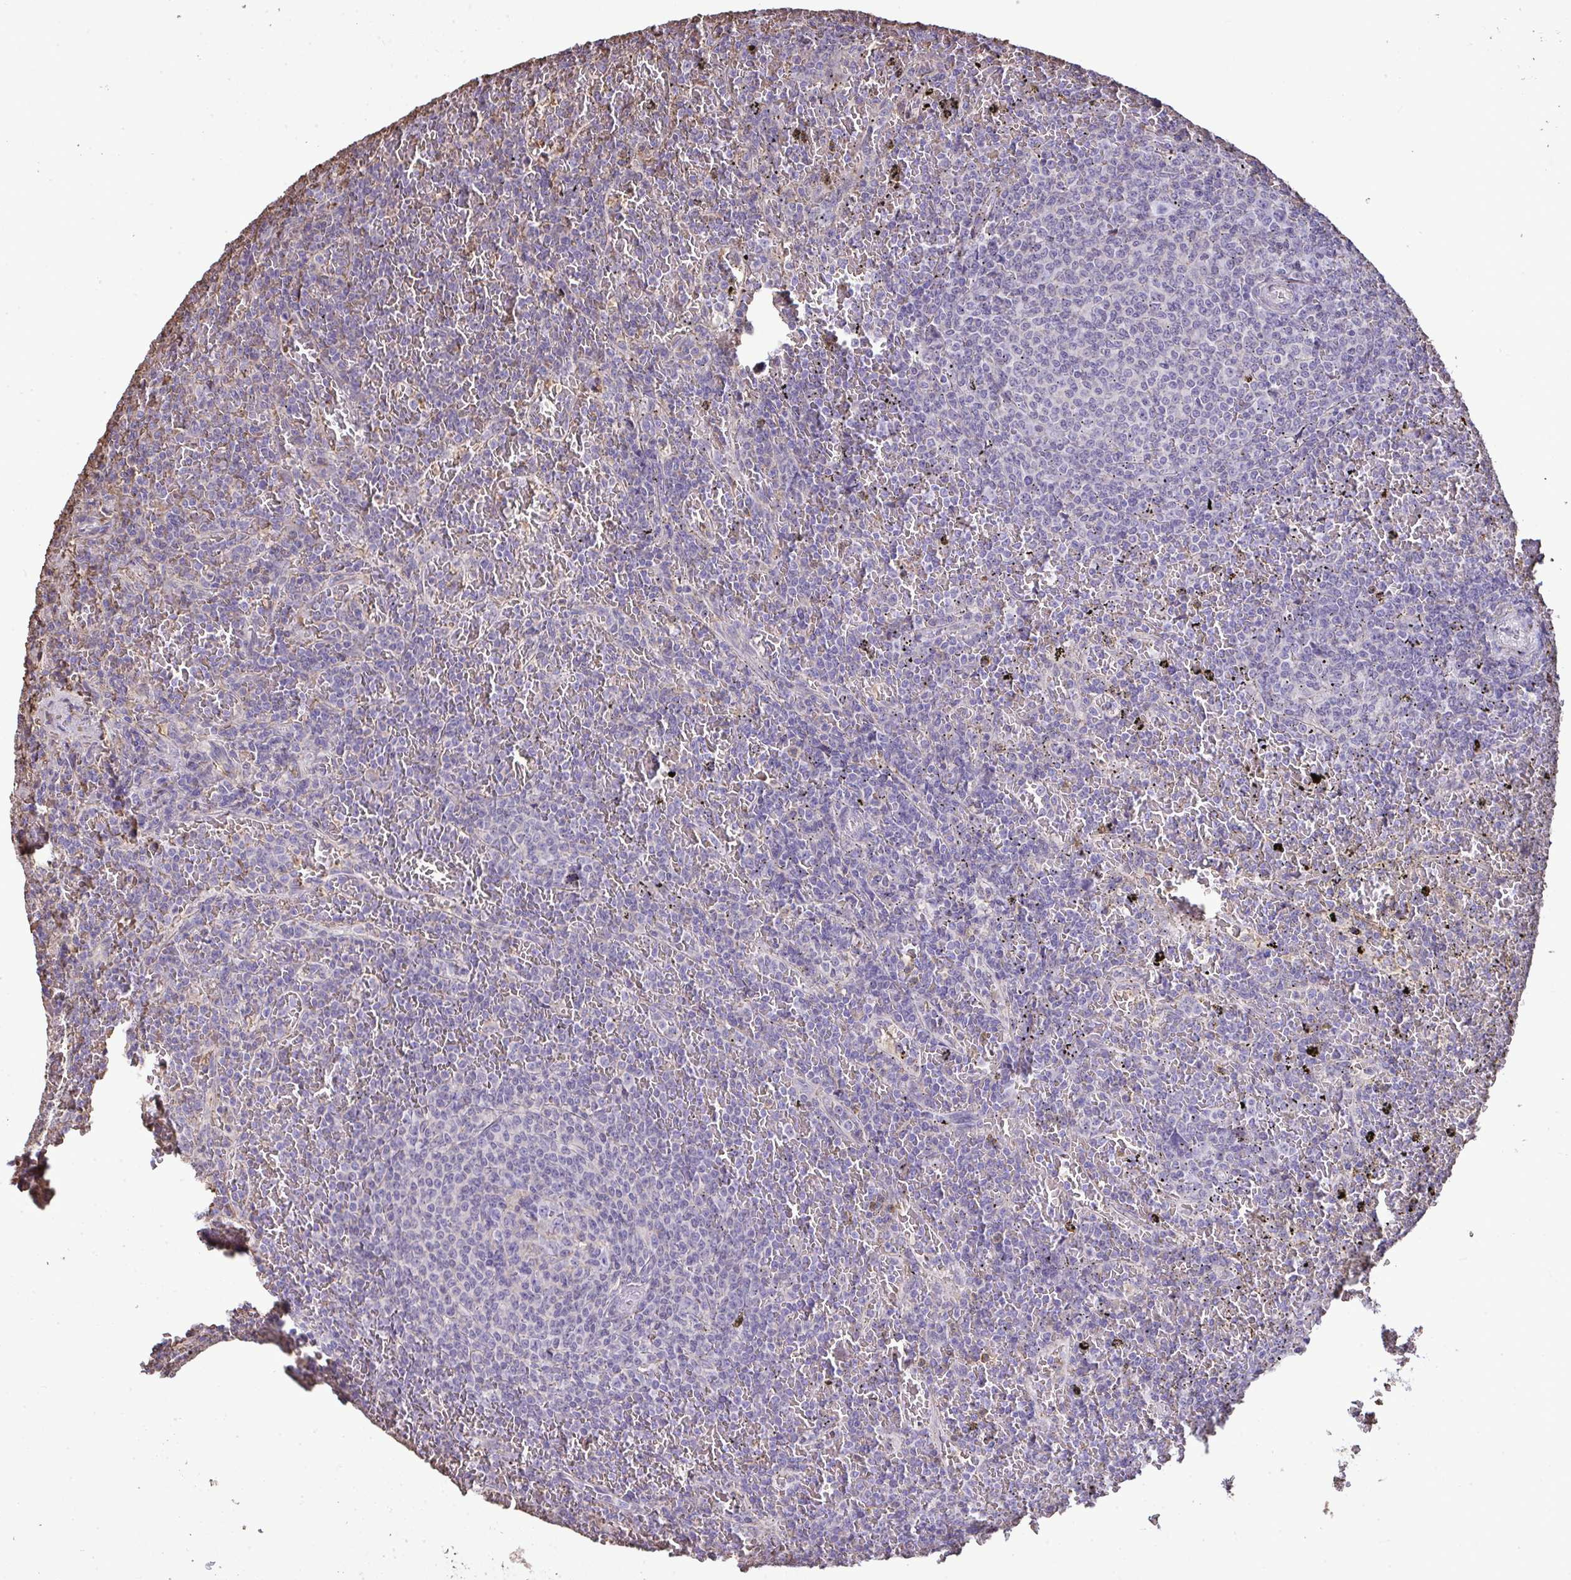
{"staining": {"intensity": "negative", "quantity": "none", "location": "none"}, "tissue": "lymphoma", "cell_type": "Tumor cells", "image_type": "cancer", "snomed": [{"axis": "morphology", "description": "Malignant lymphoma, non-Hodgkin's type, Low grade"}, {"axis": "topography", "description": "Spleen"}], "caption": "Lymphoma was stained to show a protein in brown. There is no significant expression in tumor cells.", "gene": "ANXA5", "patient": {"sex": "female", "age": 77}}